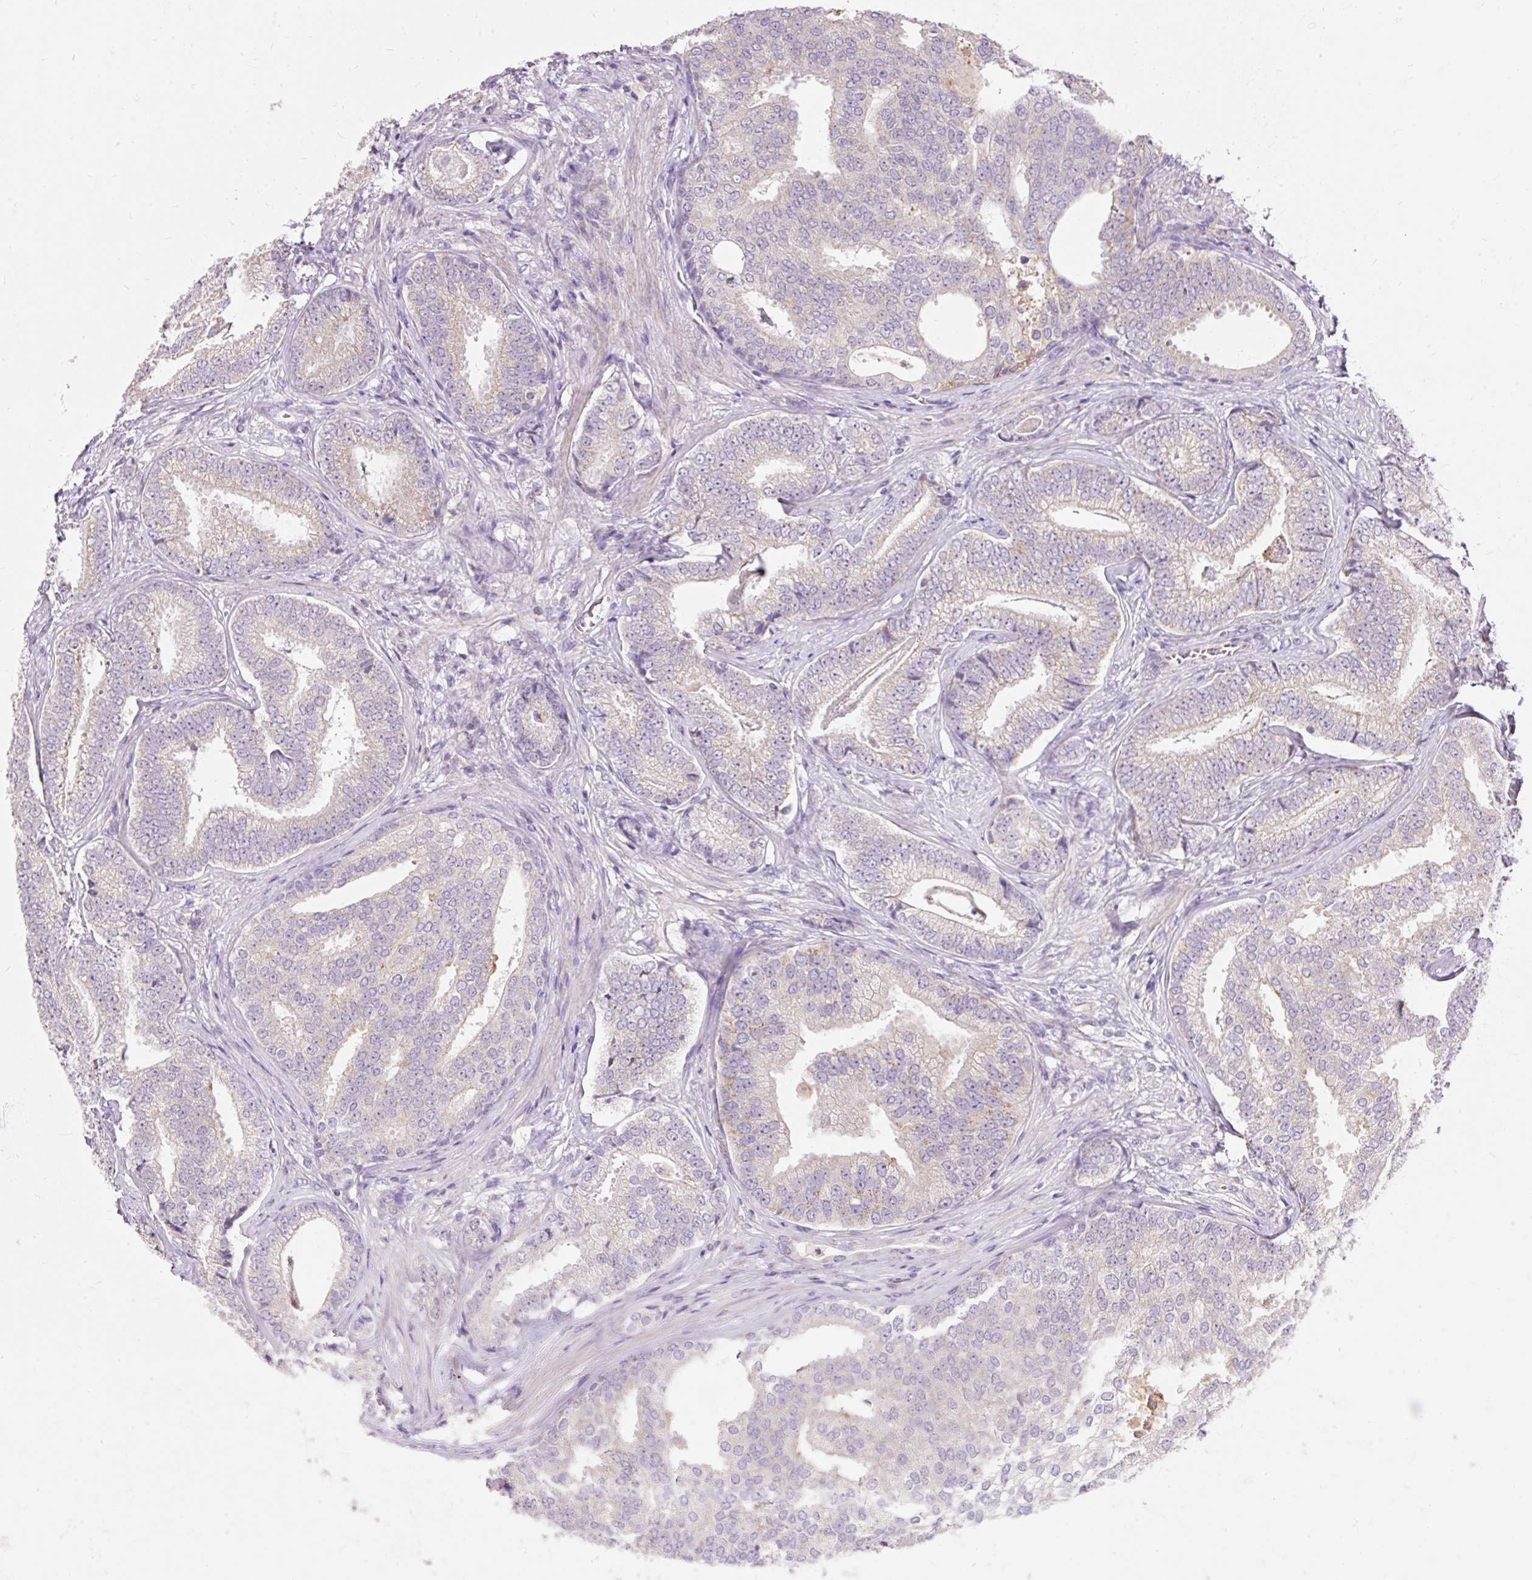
{"staining": {"intensity": "negative", "quantity": "none", "location": "none"}, "tissue": "prostate cancer", "cell_type": "Tumor cells", "image_type": "cancer", "snomed": [{"axis": "morphology", "description": "Adenocarcinoma, Low grade"}, {"axis": "topography", "description": "Prostate"}], "caption": "Immunohistochemical staining of low-grade adenocarcinoma (prostate) demonstrates no significant expression in tumor cells.", "gene": "PMAIP1", "patient": {"sex": "male", "age": 63}}